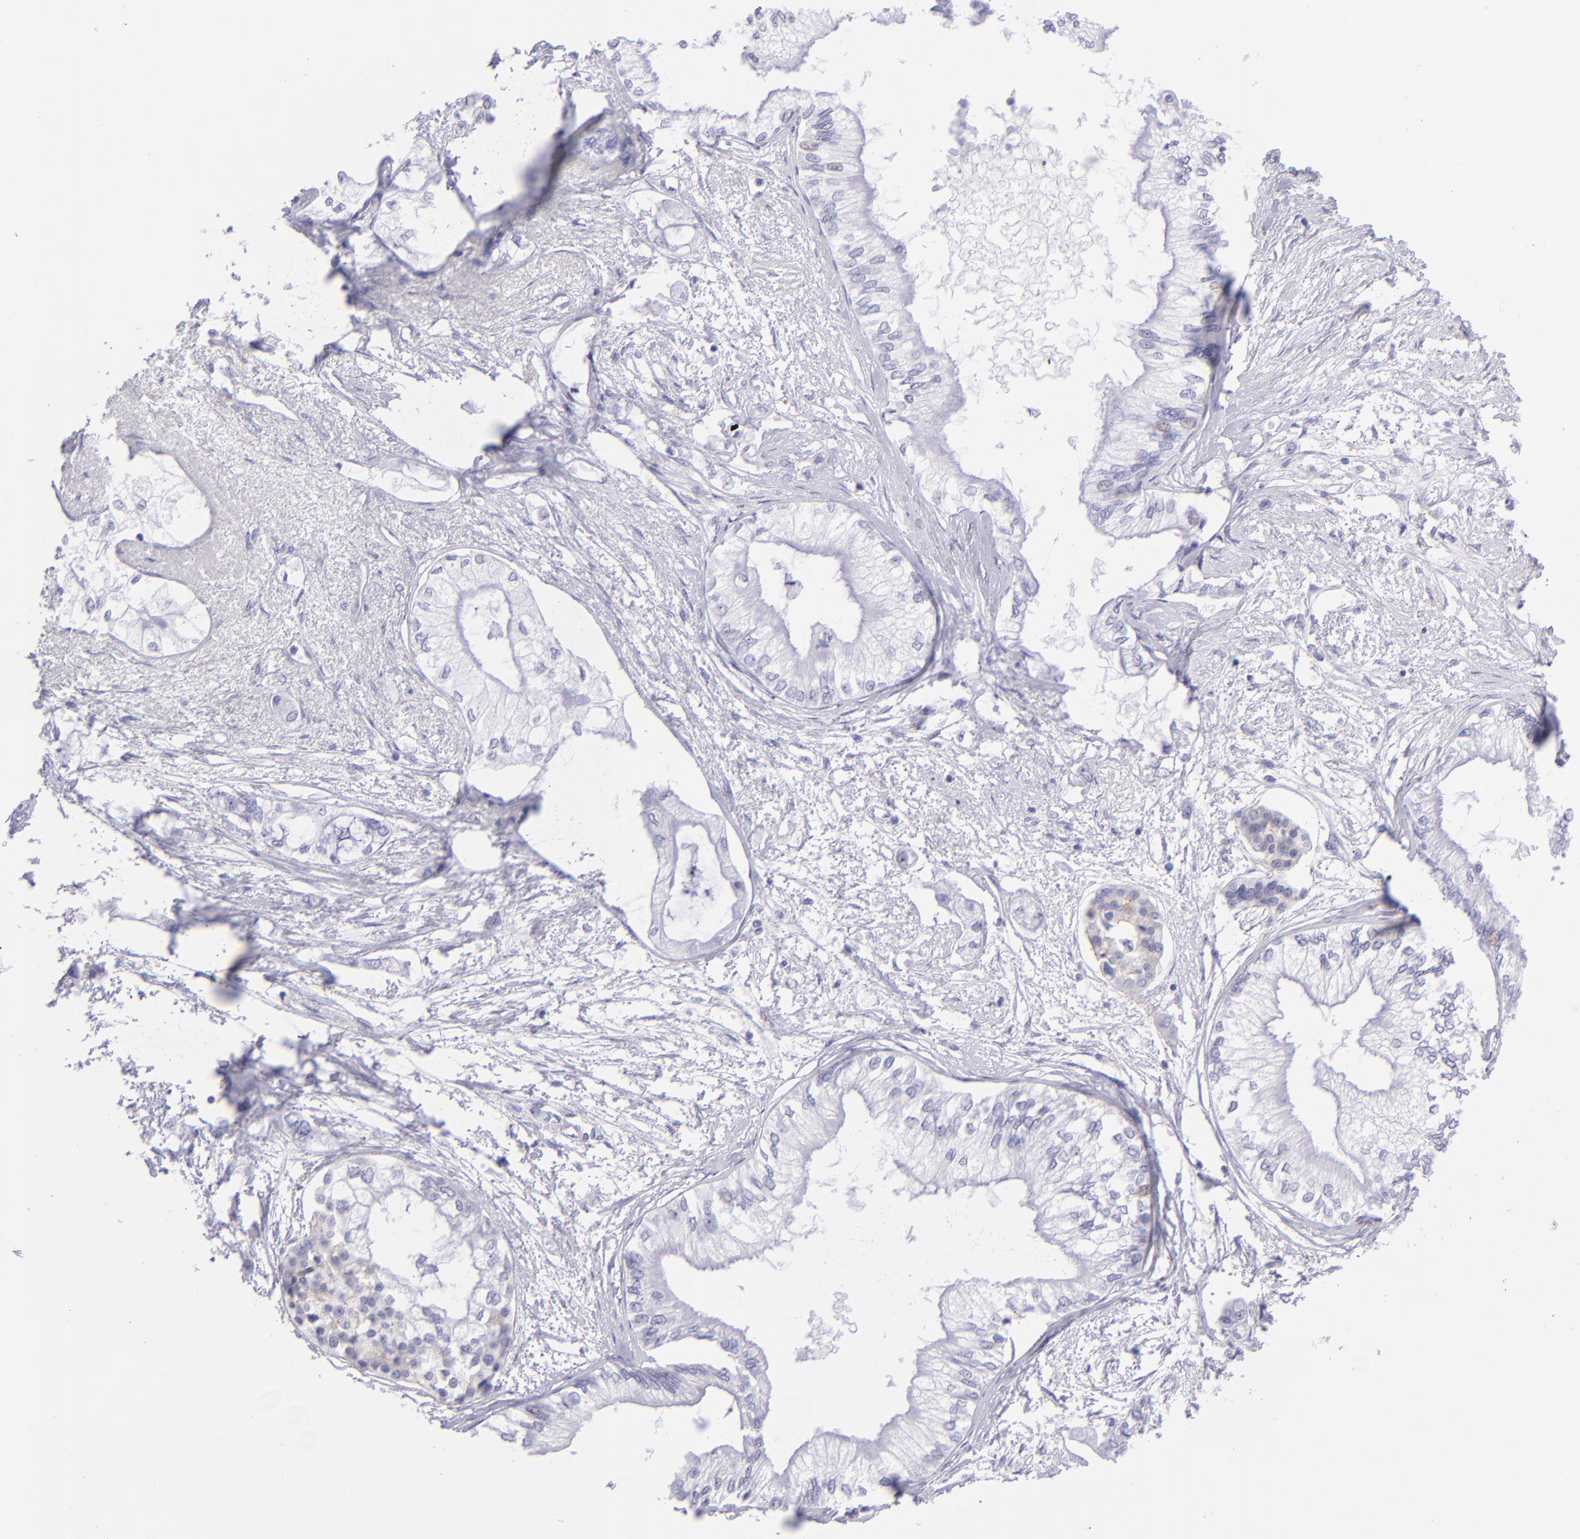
{"staining": {"intensity": "negative", "quantity": "none", "location": "none"}, "tissue": "pancreatic cancer", "cell_type": "Tumor cells", "image_type": "cancer", "snomed": [{"axis": "morphology", "description": "Adenocarcinoma, NOS"}, {"axis": "topography", "description": "Pancreas"}], "caption": "A histopathology image of pancreatic cancer (adenocarcinoma) stained for a protein displays no brown staining in tumor cells.", "gene": "CD72", "patient": {"sex": "male", "age": 79}}